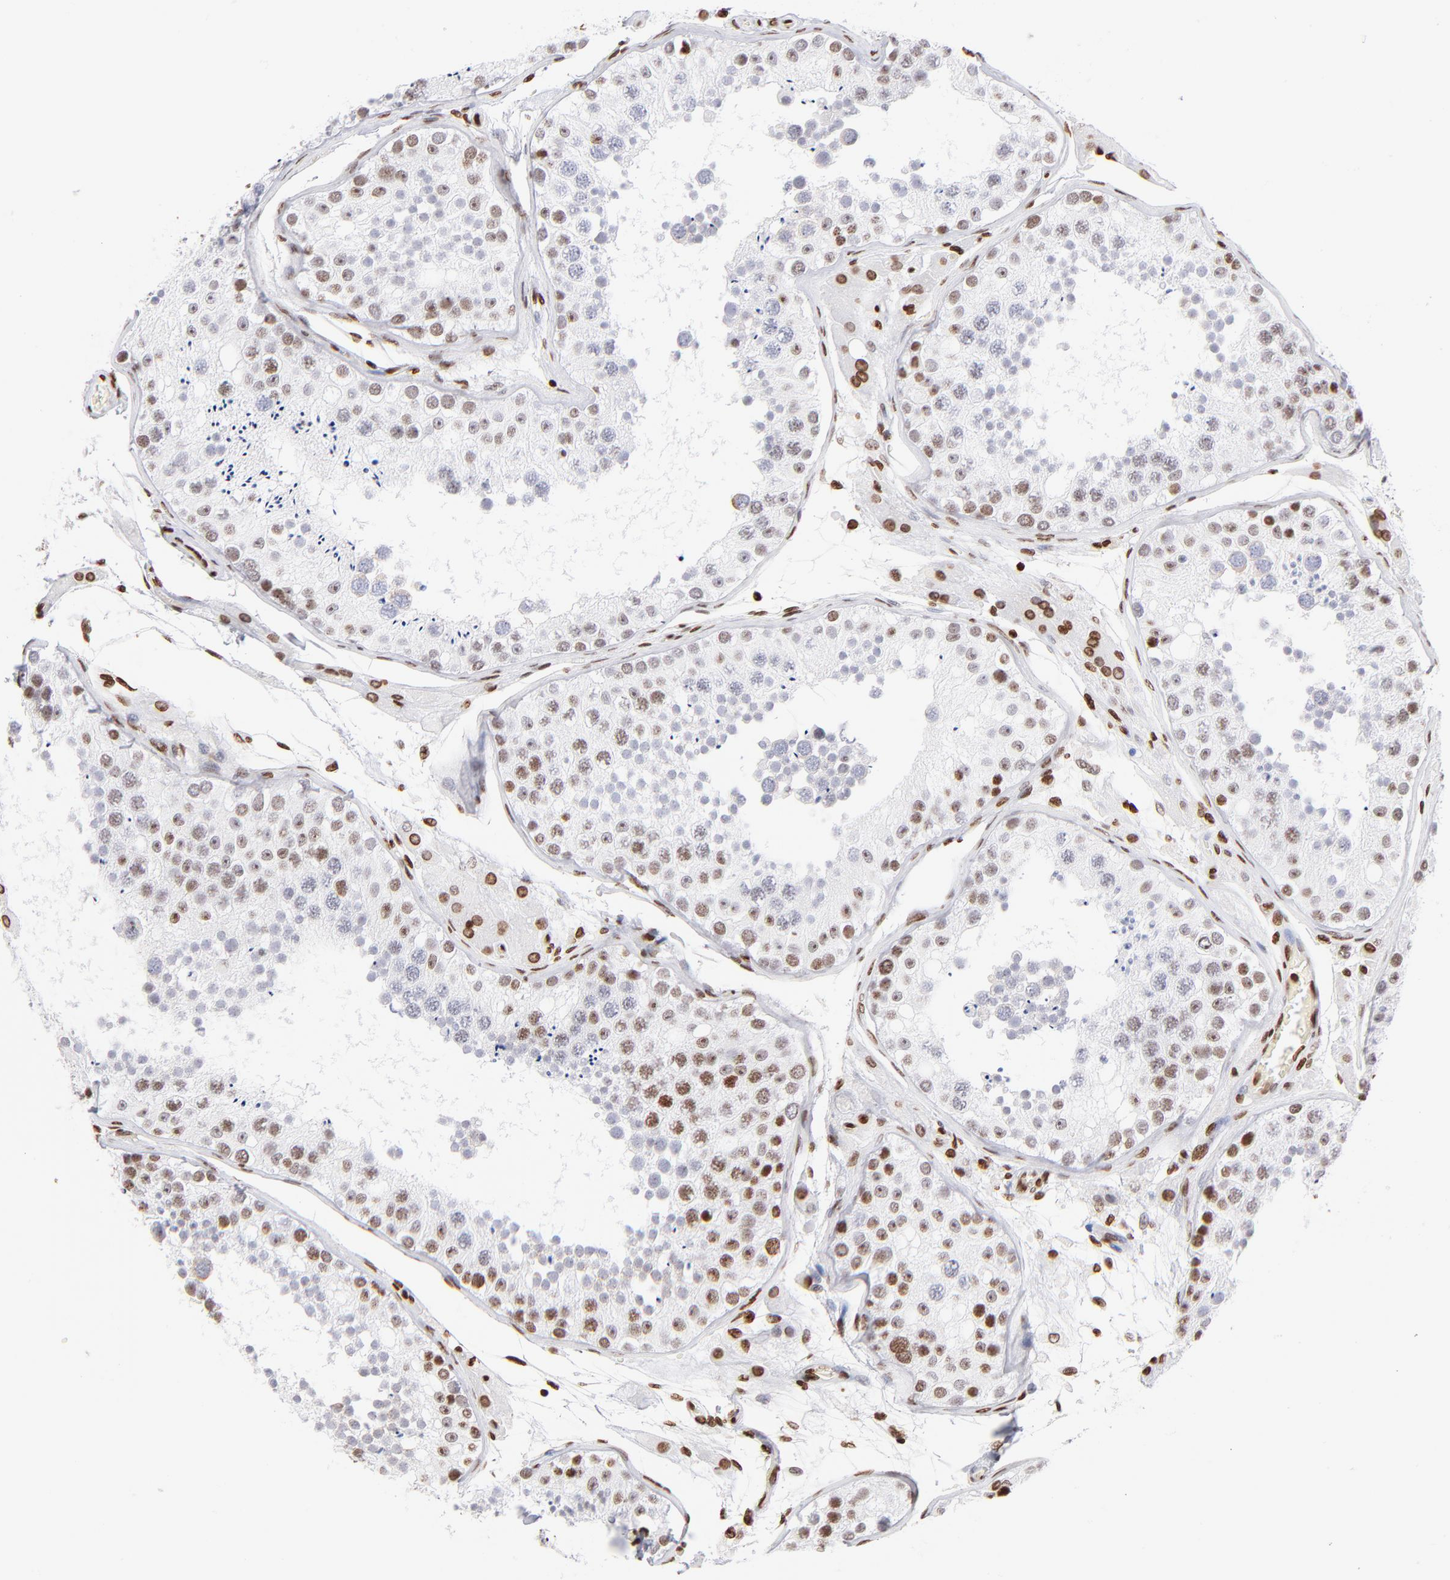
{"staining": {"intensity": "moderate", "quantity": "25%-75%", "location": "nuclear"}, "tissue": "testis", "cell_type": "Cells in seminiferous ducts", "image_type": "normal", "snomed": [{"axis": "morphology", "description": "Normal tissue, NOS"}, {"axis": "topography", "description": "Testis"}], "caption": "DAB (3,3'-diaminobenzidine) immunohistochemical staining of benign human testis demonstrates moderate nuclear protein staining in approximately 25%-75% of cells in seminiferous ducts.", "gene": "RTL4", "patient": {"sex": "male", "age": 26}}